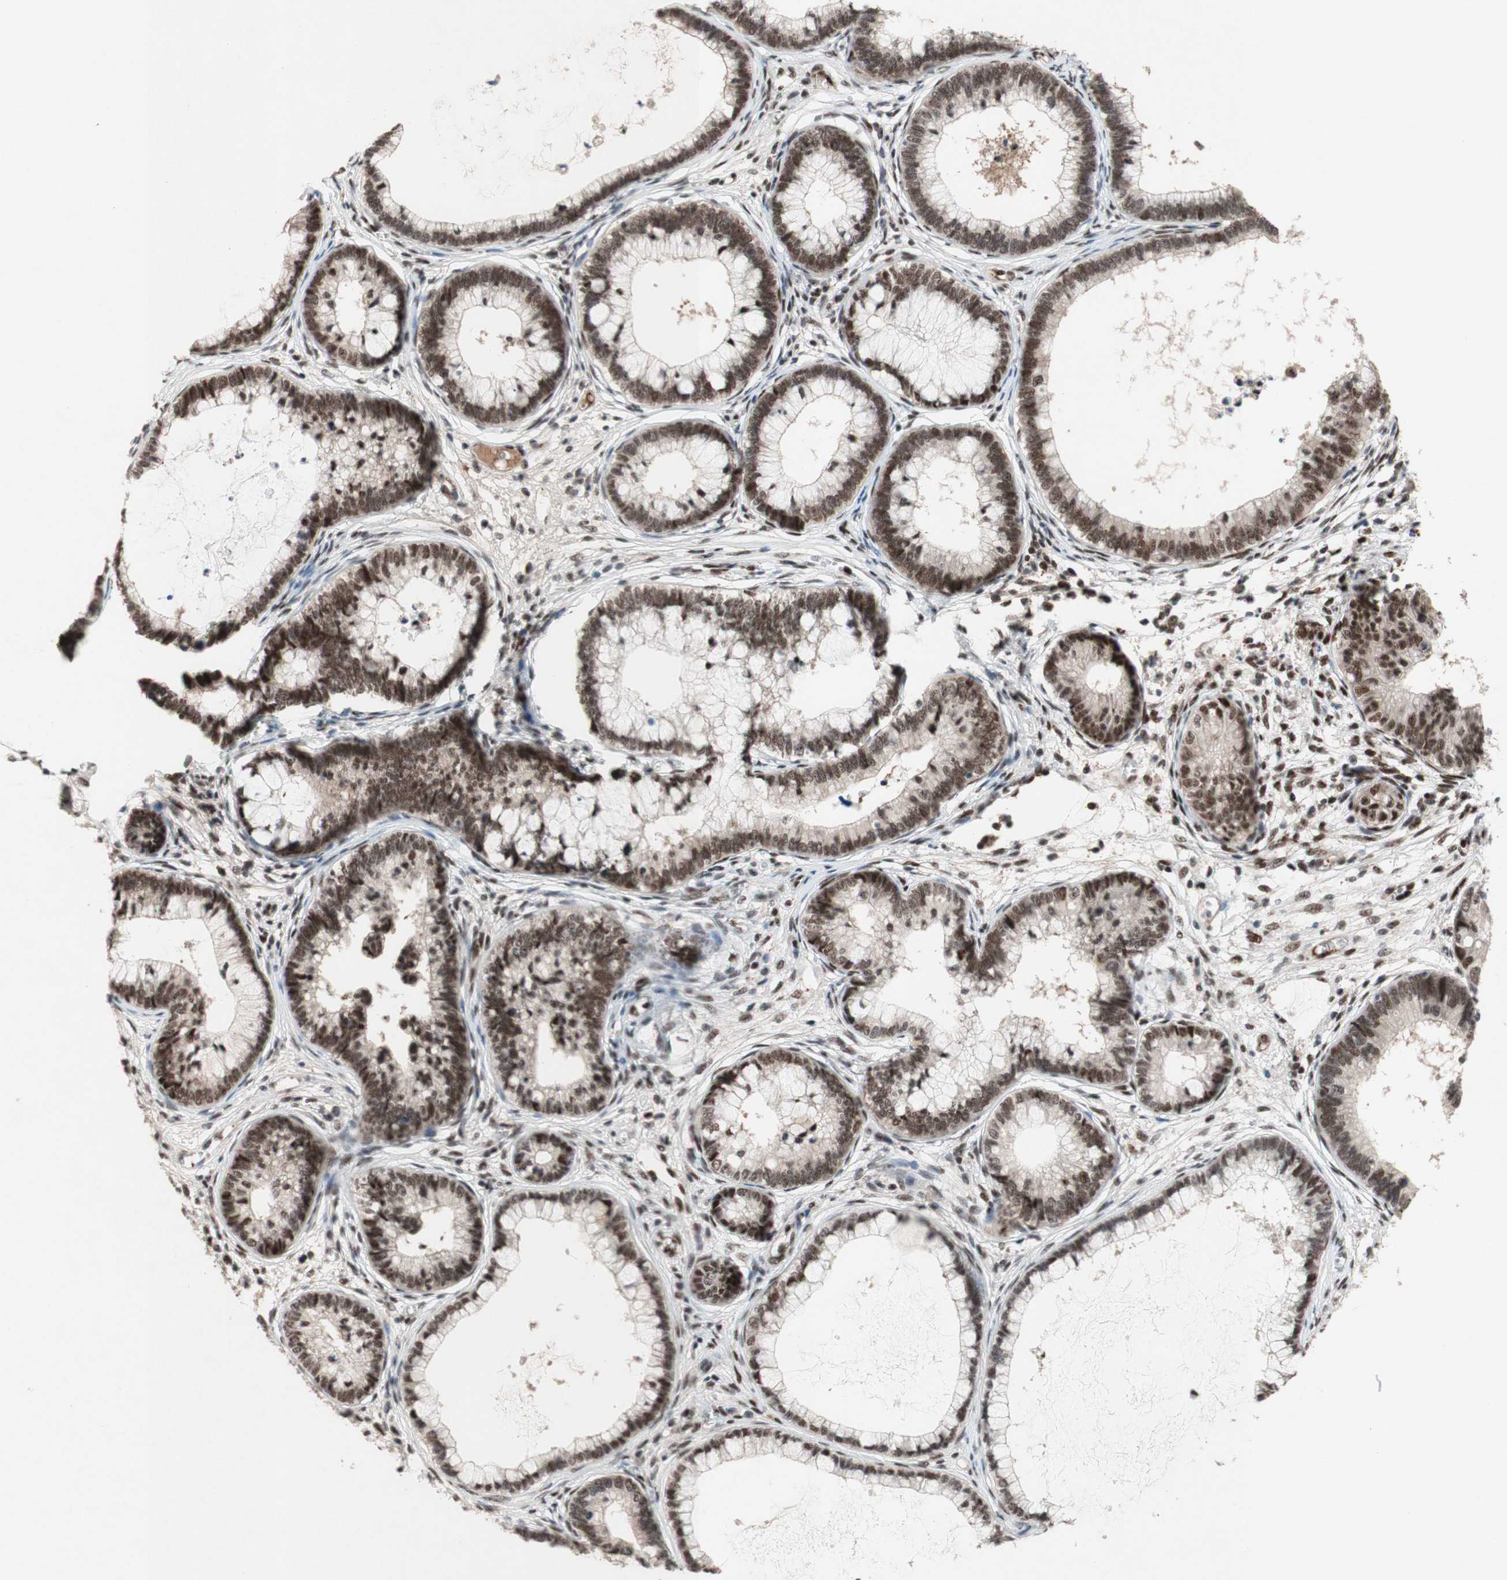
{"staining": {"intensity": "moderate", "quantity": ">75%", "location": "nuclear"}, "tissue": "cervical cancer", "cell_type": "Tumor cells", "image_type": "cancer", "snomed": [{"axis": "morphology", "description": "Adenocarcinoma, NOS"}, {"axis": "topography", "description": "Cervix"}], "caption": "Immunohistochemical staining of human cervical cancer (adenocarcinoma) reveals medium levels of moderate nuclear protein staining in about >75% of tumor cells.", "gene": "TLE1", "patient": {"sex": "female", "age": 44}}